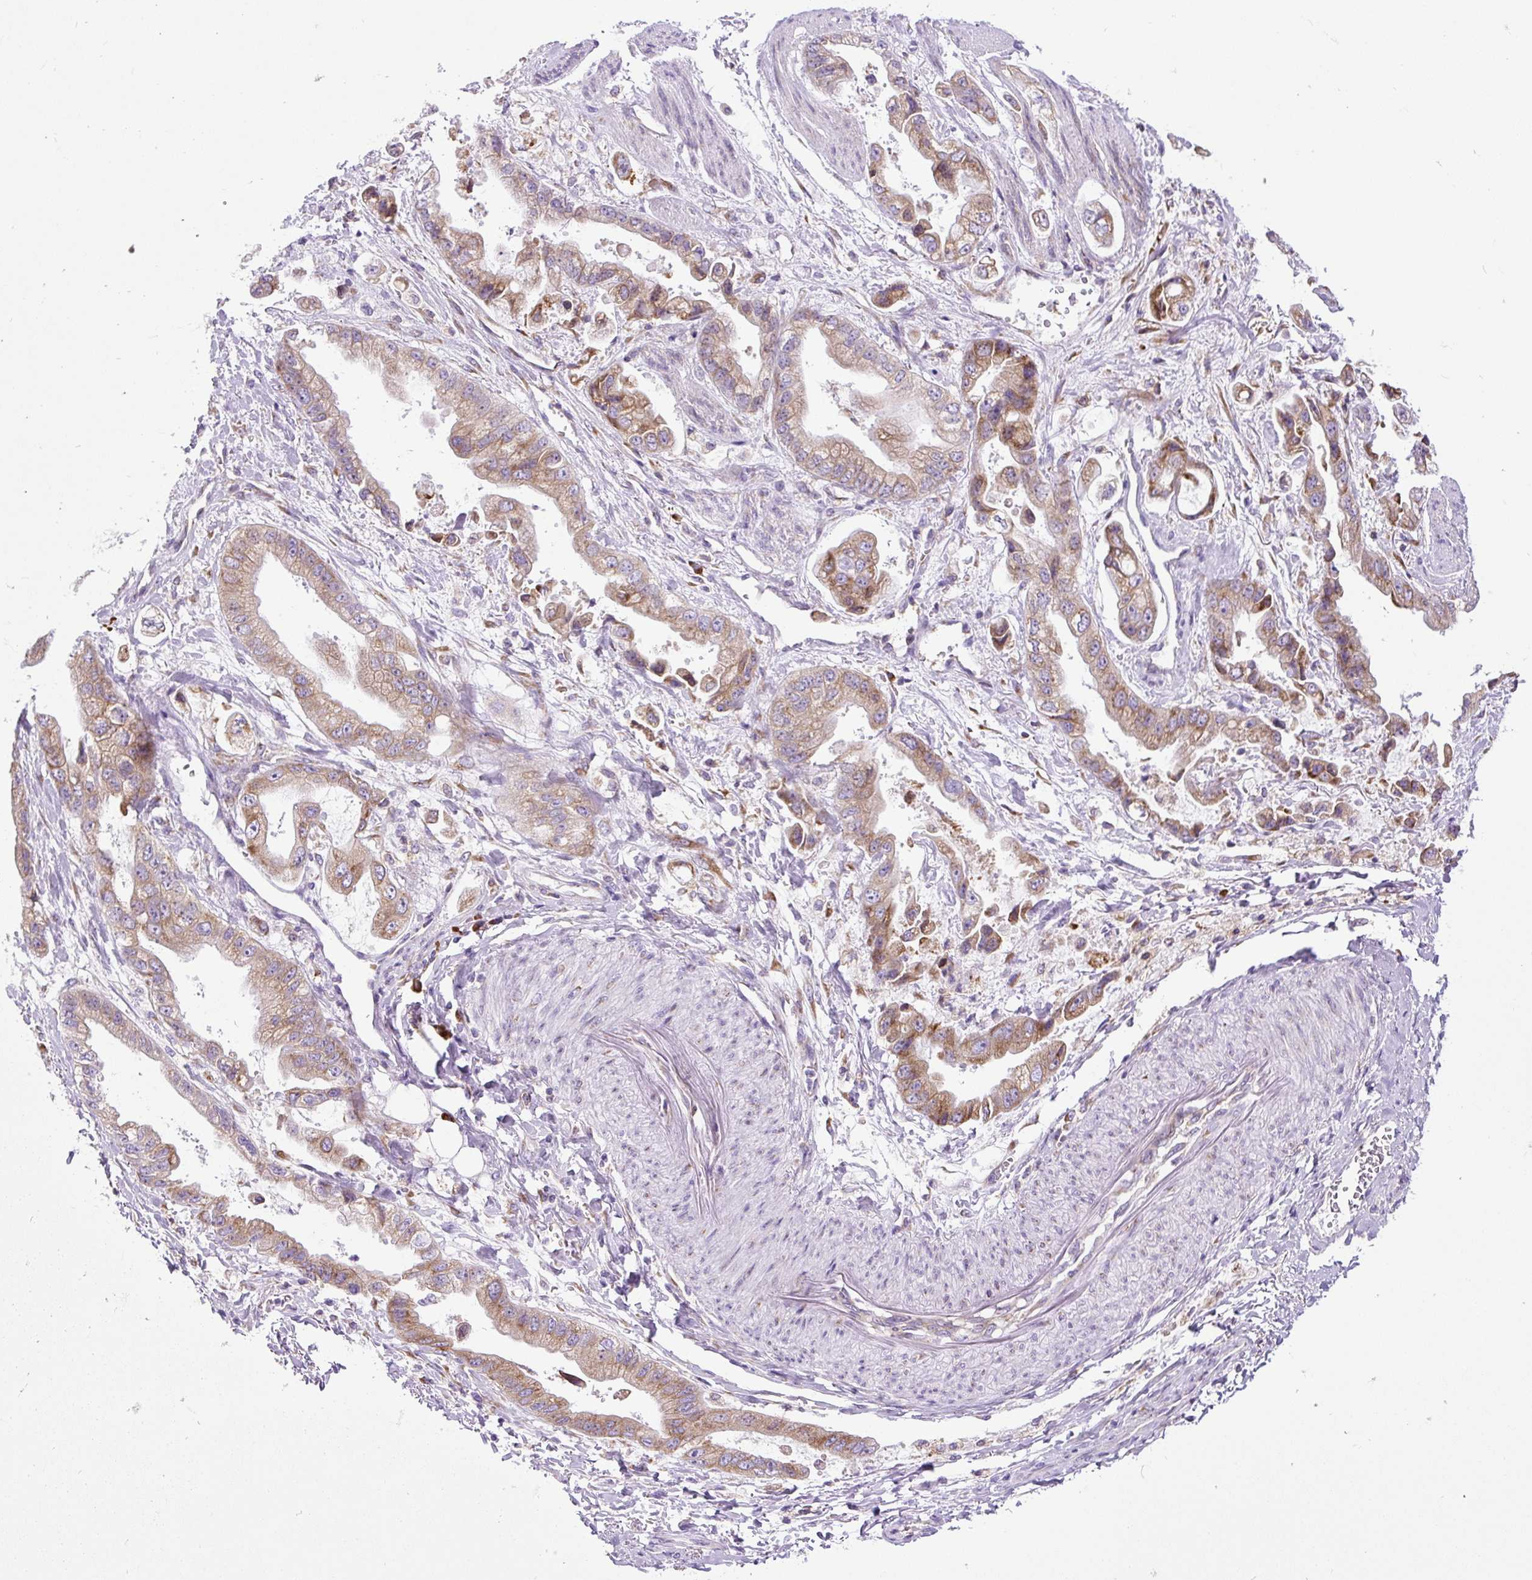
{"staining": {"intensity": "moderate", "quantity": ">75%", "location": "cytoplasmic/membranous"}, "tissue": "stomach cancer", "cell_type": "Tumor cells", "image_type": "cancer", "snomed": [{"axis": "morphology", "description": "Adenocarcinoma, NOS"}, {"axis": "topography", "description": "Stomach"}], "caption": "This photomicrograph demonstrates stomach cancer (adenocarcinoma) stained with immunohistochemistry to label a protein in brown. The cytoplasmic/membranous of tumor cells show moderate positivity for the protein. Nuclei are counter-stained blue.", "gene": "DDOST", "patient": {"sex": "male", "age": 62}}